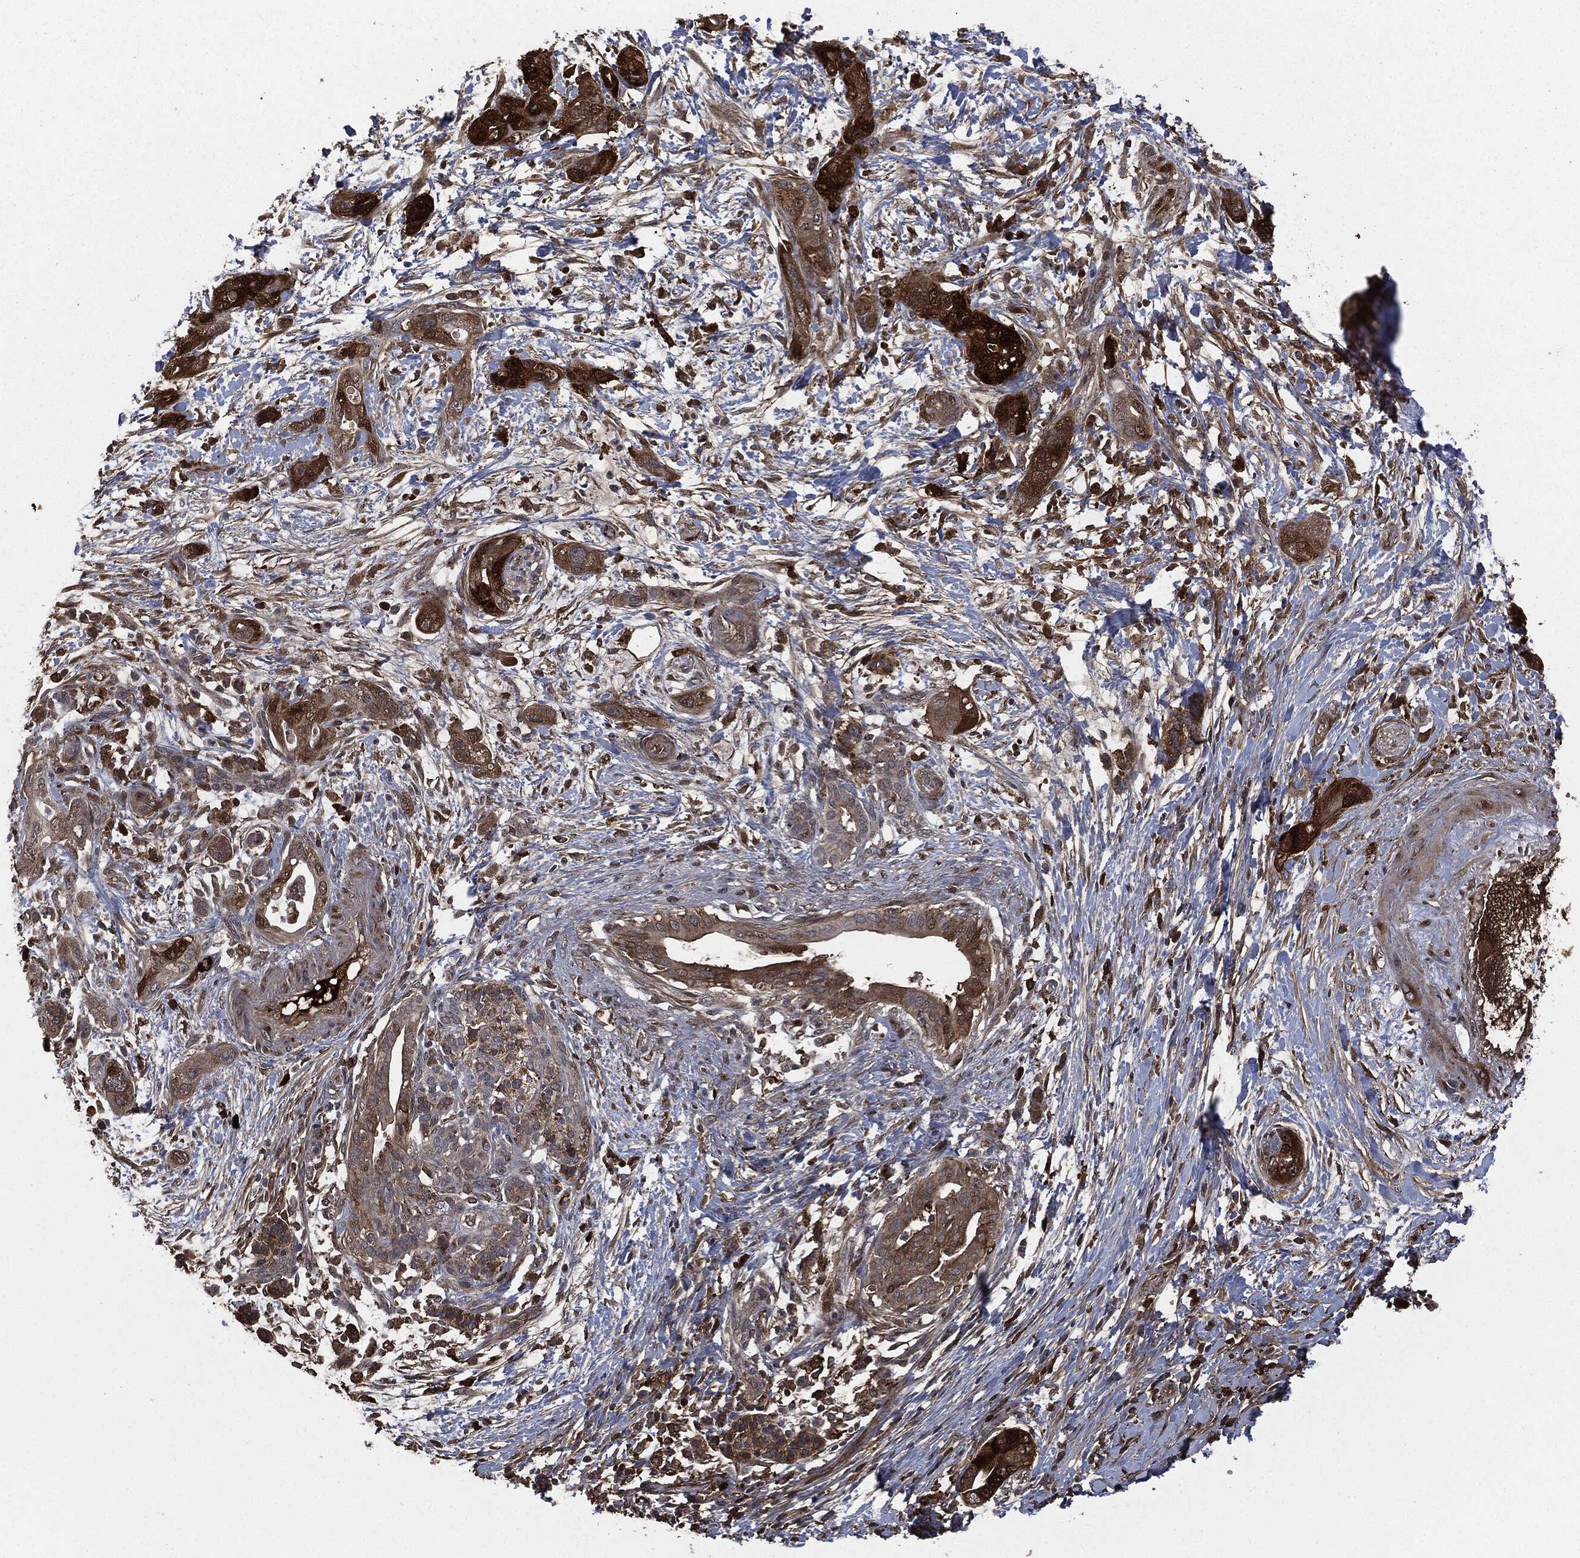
{"staining": {"intensity": "moderate", "quantity": "<25%", "location": "cytoplasmic/membranous"}, "tissue": "pancreatic cancer", "cell_type": "Tumor cells", "image_type": "cancer", "snomed": [{"axis": "morphology", "description": "Adenocarcinoma, NOS"}, {"axis": "topography", "description": "Pancreas"}], "caption": "Human adenocarcinoma (pancreatic) stained with a brown dye shows moderate cytoplasmic/membranous positive expression in approximately <25% of tumor cells.", "gene": "CRABP2", "patient": {"sex": "male", "age": 44}}